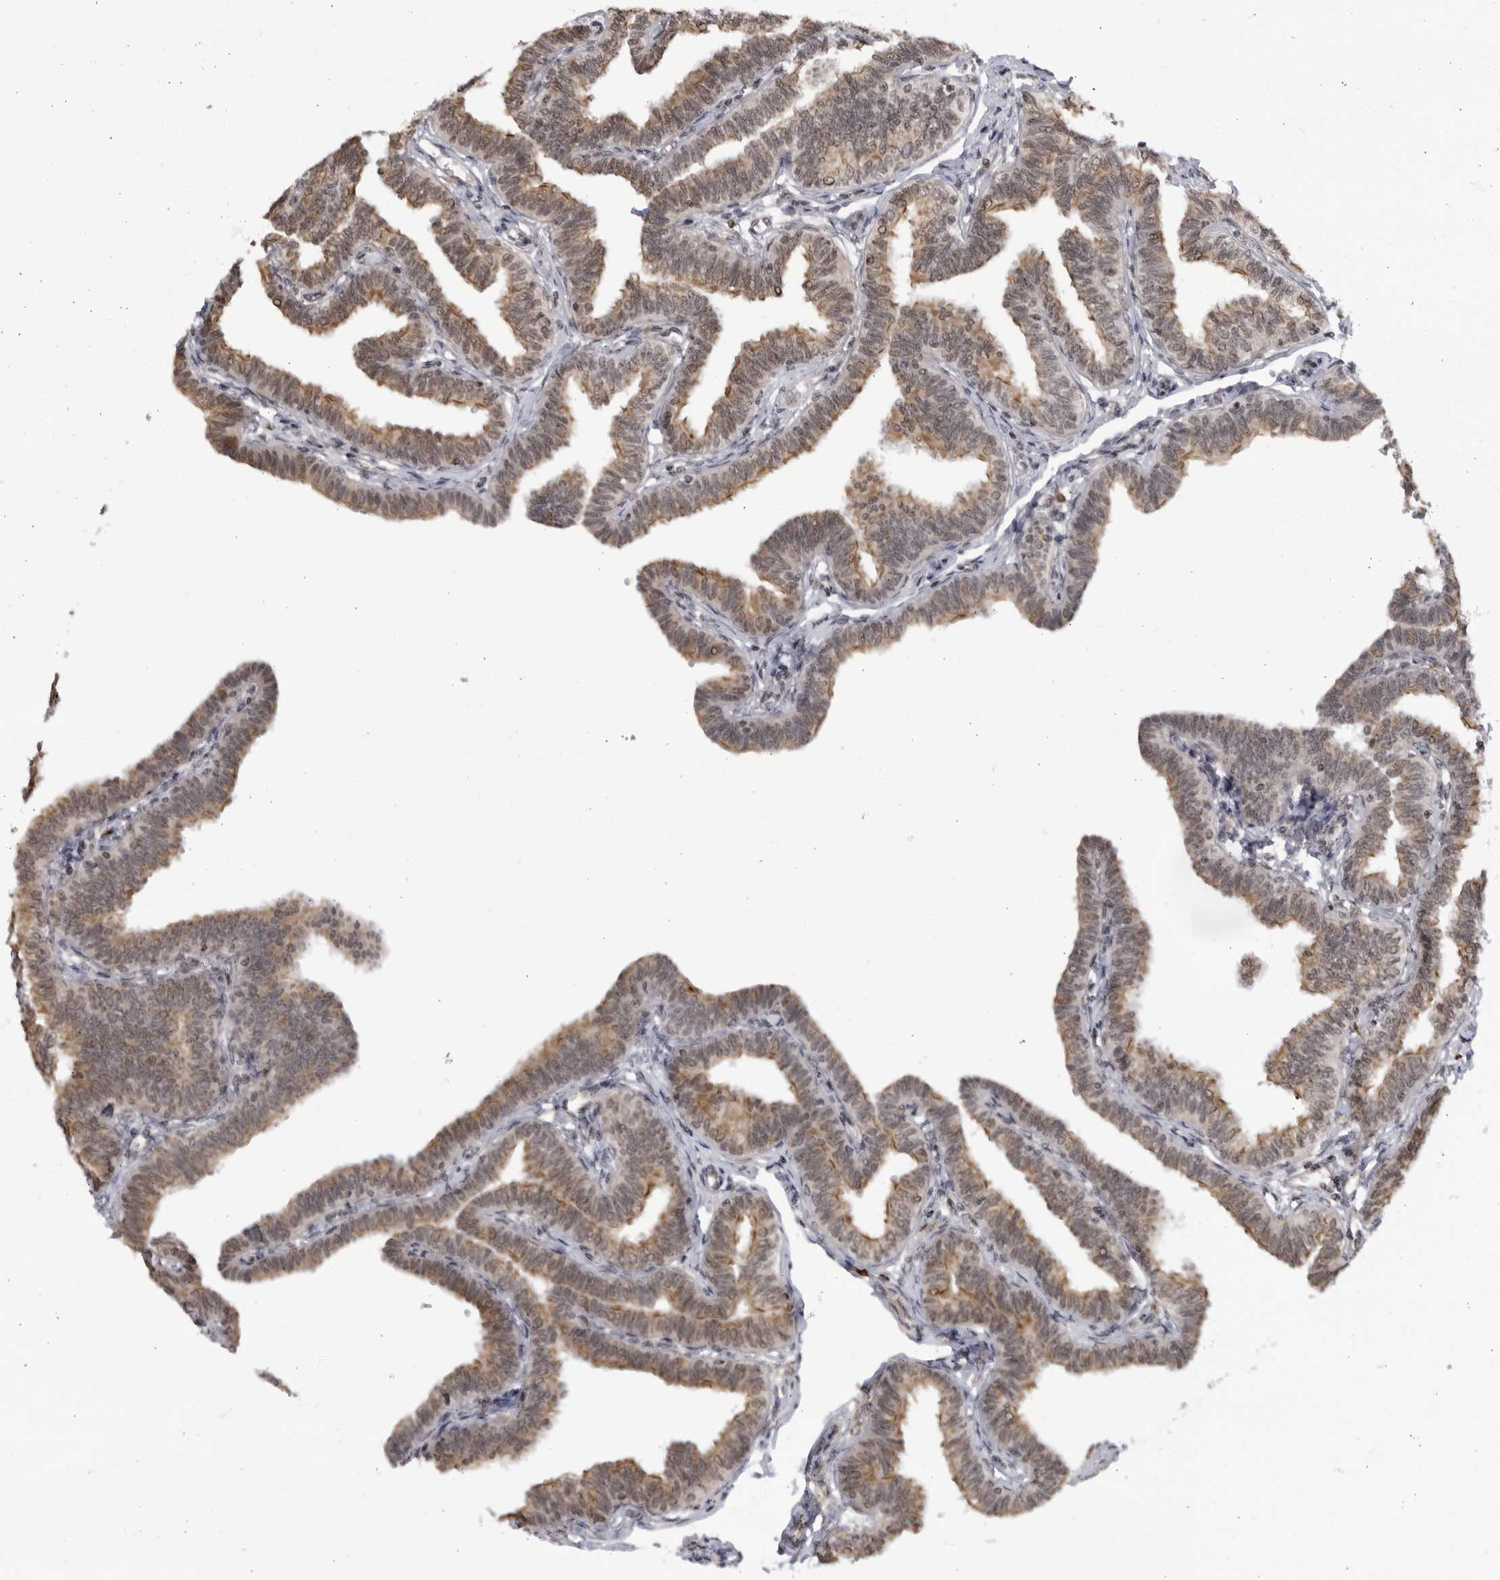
{"staining": {"intensity": "moderate", "quantity": ">75%", "location": "cytoplasmic/membranous"}, "tissue": "fallopian tube", "cell_type": "Glandular cells", "image_type": "normal", "snomed": [{"axis": "morphology", "description": "Normal tissue, NOS"}, {"axis": "topography", "description": "Fallopian tube"}, {"axis": "topography", "description": "Ovary"}], "caption": "This micrograph reveals immunohistochemistry (IHC) staining of unremarkable fallopian tube, with medium moderate cytoplasmic/membranous staining in approximately >75% of glandular cells.", "gene": "RASGEF1C", "patient": {"sex": "female", "age": 23}}